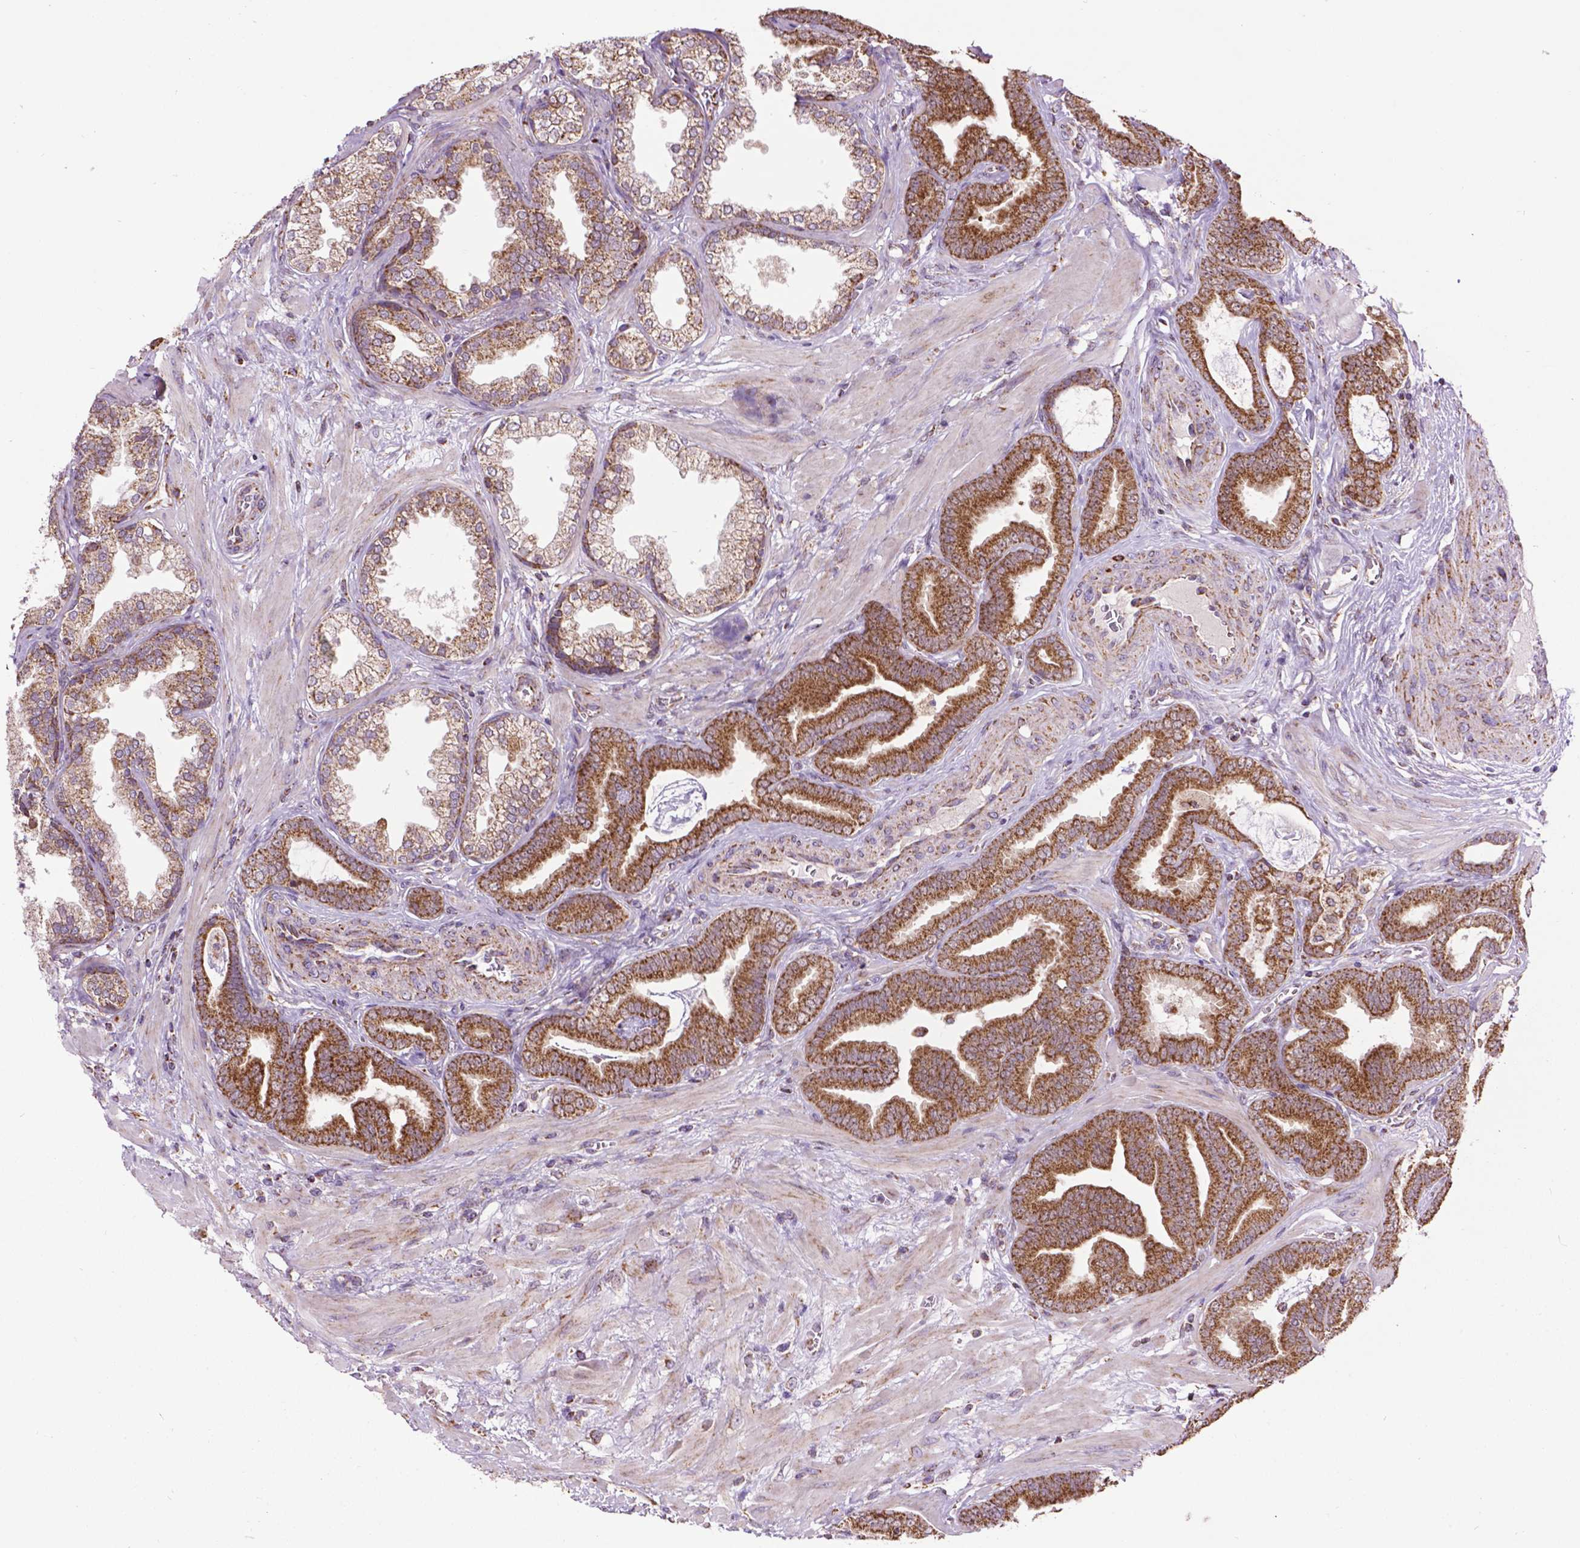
{"staining": {"intensity": "strong", "quantity": ">75%", "location": "cytoplasmic/membranous"}, "tissue": "prostate cancer", "cell_type": "Tumor cells", "image_type": "cancer", "snomed": [{"axis": "morphology", "description": "Adenocarcinoma, Low grade"}, {"axis": "topography", "description": "Prostate"}], "caption": "Prostate cancer stained for a protein (brown) exhibits strong cytoplasmic/membranous positive staining in approximately >75% of tumor cells.", "gene": "PYCR3", "patient": {"sex": "male", "age": 63}}